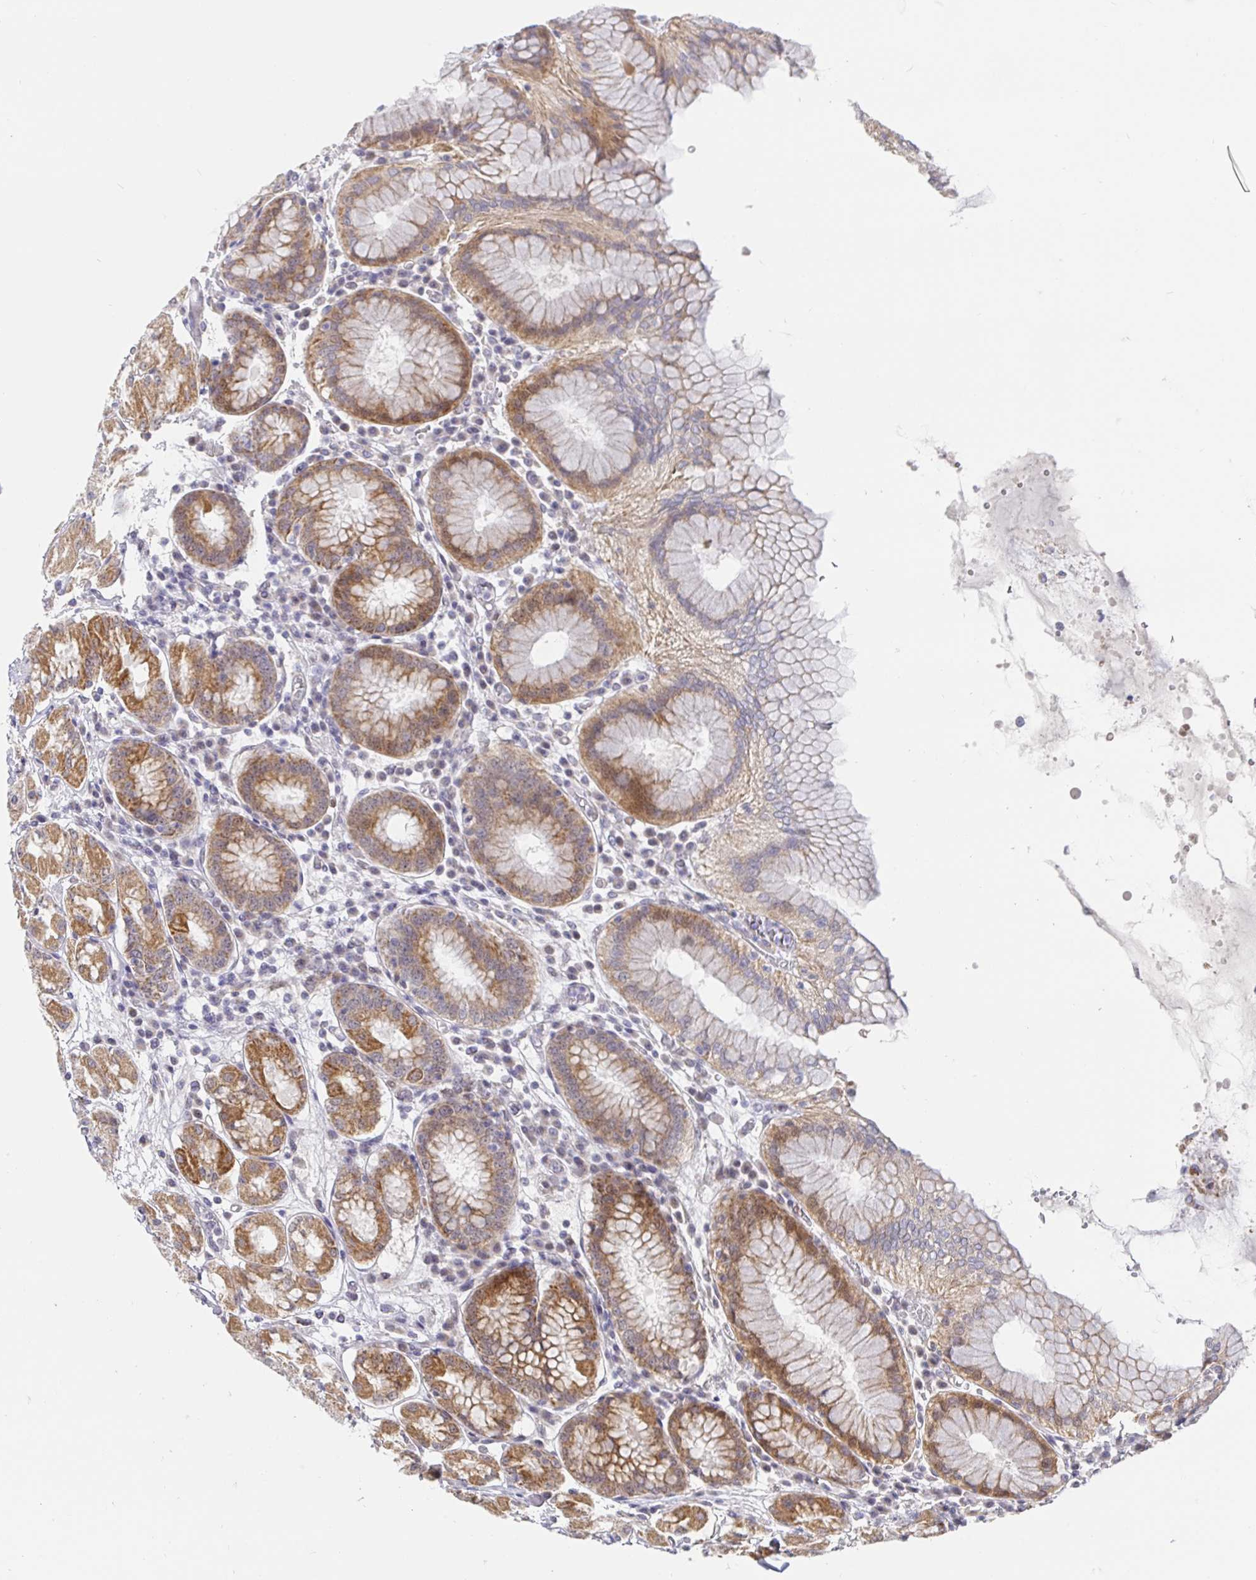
{"staining": {"intensity": "moderate", "quantity": ">75%", "location": "cytoplasmic/membranous"}, "tissue": "stomach", "cell_type": "Glandular cells", "image_type": "normal", "snomed": [{"axis": "morphology", "description": "Normal tissue, NOS"}, {"axis": "topography", "description": "Stomach"}, {"axis": "topography", "description": "Stomach, lower"}], "caption": "A brown stain highlights moderate cytoplasmic/membranous staining of a protein in glandular cells of unremarkable human stomach. (Stains: DAB (3,3'-diaminobenzidine) in brown, nuclei in blue, Microscopy: brightfield microscopy at high magnification).", "gene": "CIT", "patient": {"sex": "female", "age": 56}}